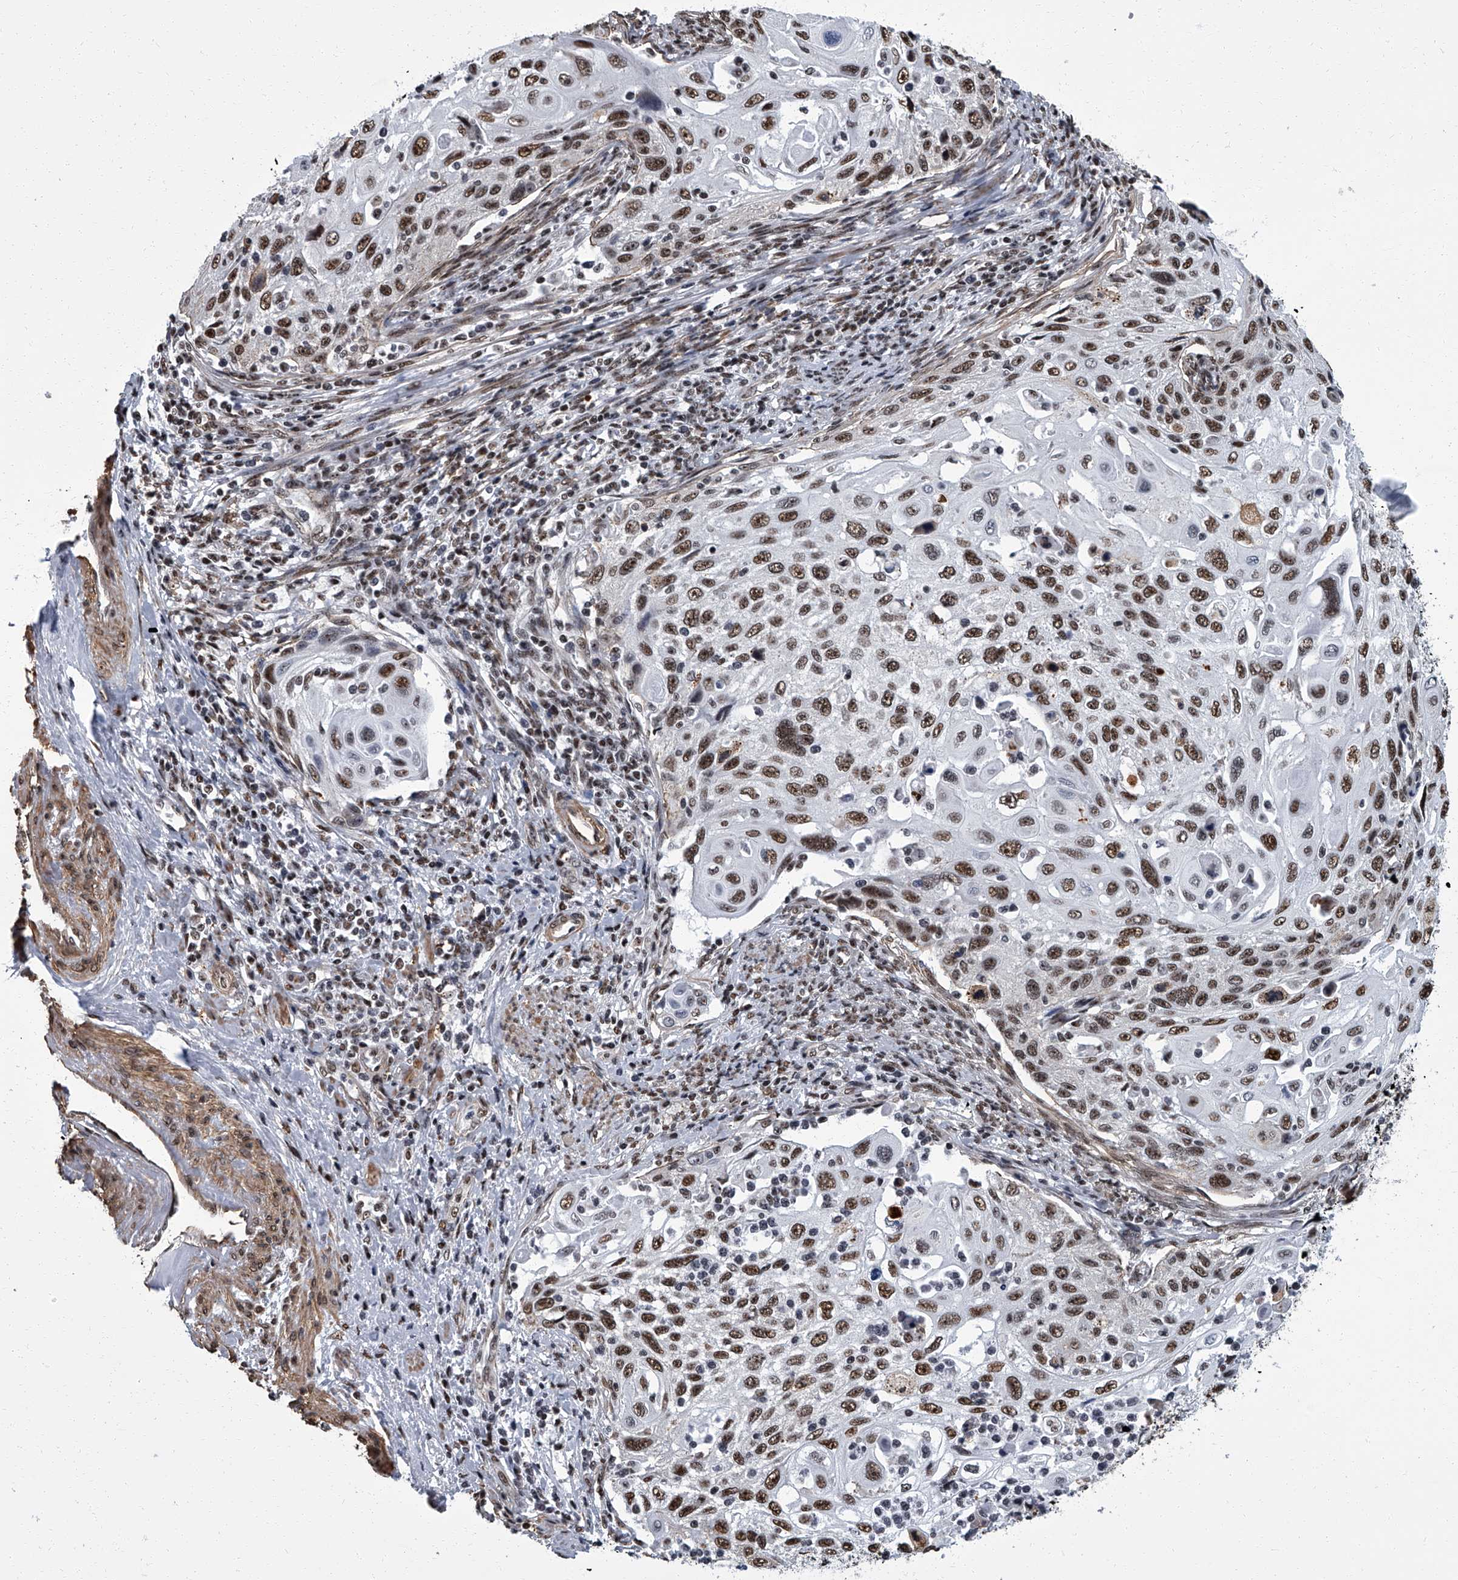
{"staining": {"intensity": "moderate", "quantity": ">75%", "location": "nuclear"}, "tissue": "cervical cancer", "cell_type": "Tumor cells", "image_type": "cancer", "snomed": [{"axis": "morphology", "description": "Squamous cell carcinoma, NOS"}, {"axis": "topography", "description": "Cervix"}], "caption": "Immunohistochemistry histopathology image of neoplastic tissue: human cervical cancer stained using immunohistochemistry displays medium levels of moderate protein expression localized specifically in the nuclear of tumor cells, appearing as a nuclear brown color.", "gene": "ZNF518B", "patient": {"sex": "female", "age": 70}}